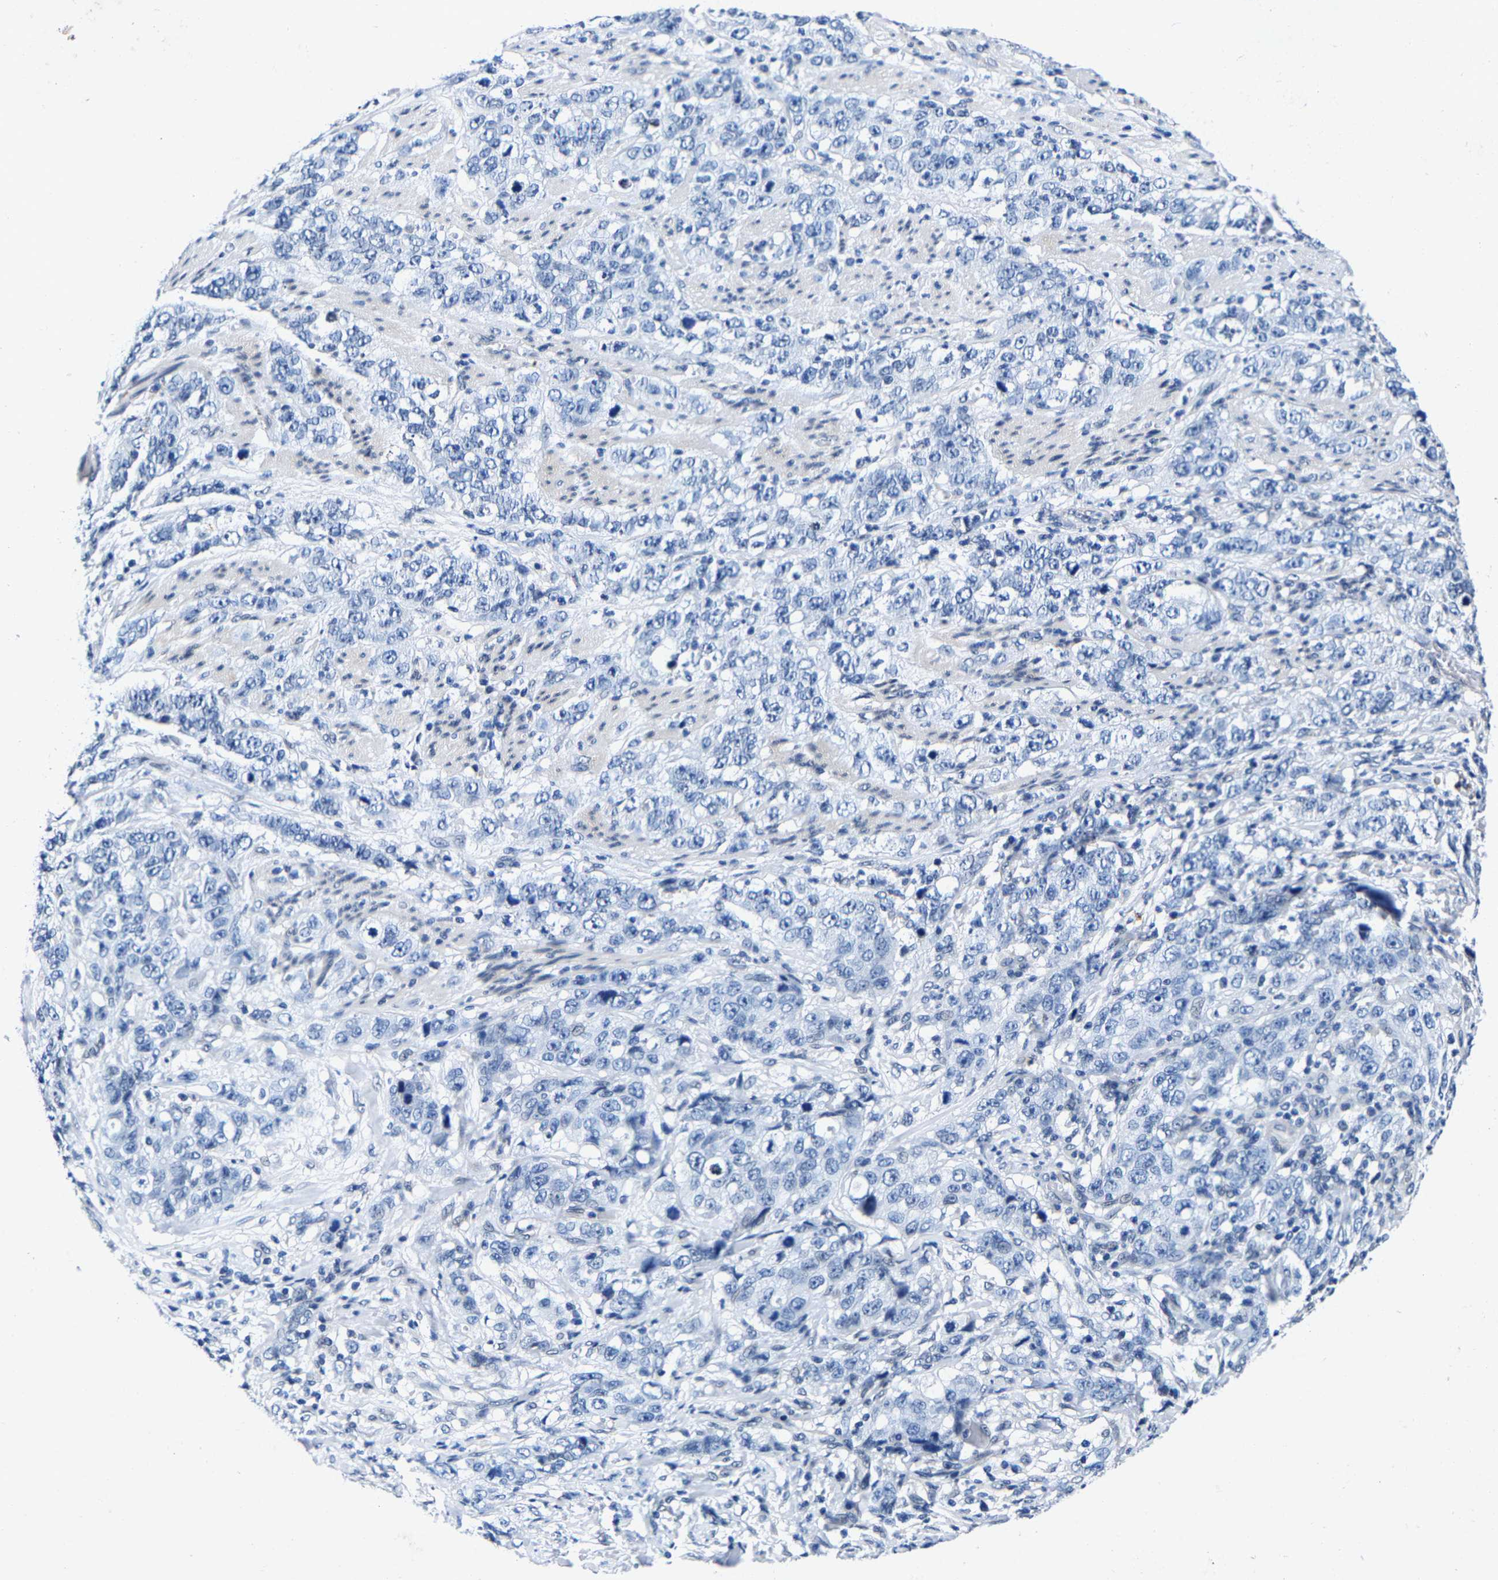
{"staining": {"intensity": "negative", "quantity": "none", "location": "none"}, "tissue": "stomach cancer", "cell_type": "Tumor cells", "image_type": "cancer", "snomed": [{"axis": "morphology", "description": "Adenocarcinoma, NOS"}, {"axis": "topography", "description": "Stomach"}], "caption": "Immunohistochemistry (IHC) histopathology image of neoplastic tissue: human stomach adenocarcinoma stained with DAB (3,3'-diaminobenzidine) reveals no significant protein staining in tumor cells.", "gene": "UBN2", "patient": {"sex": "male", "age": 48}}